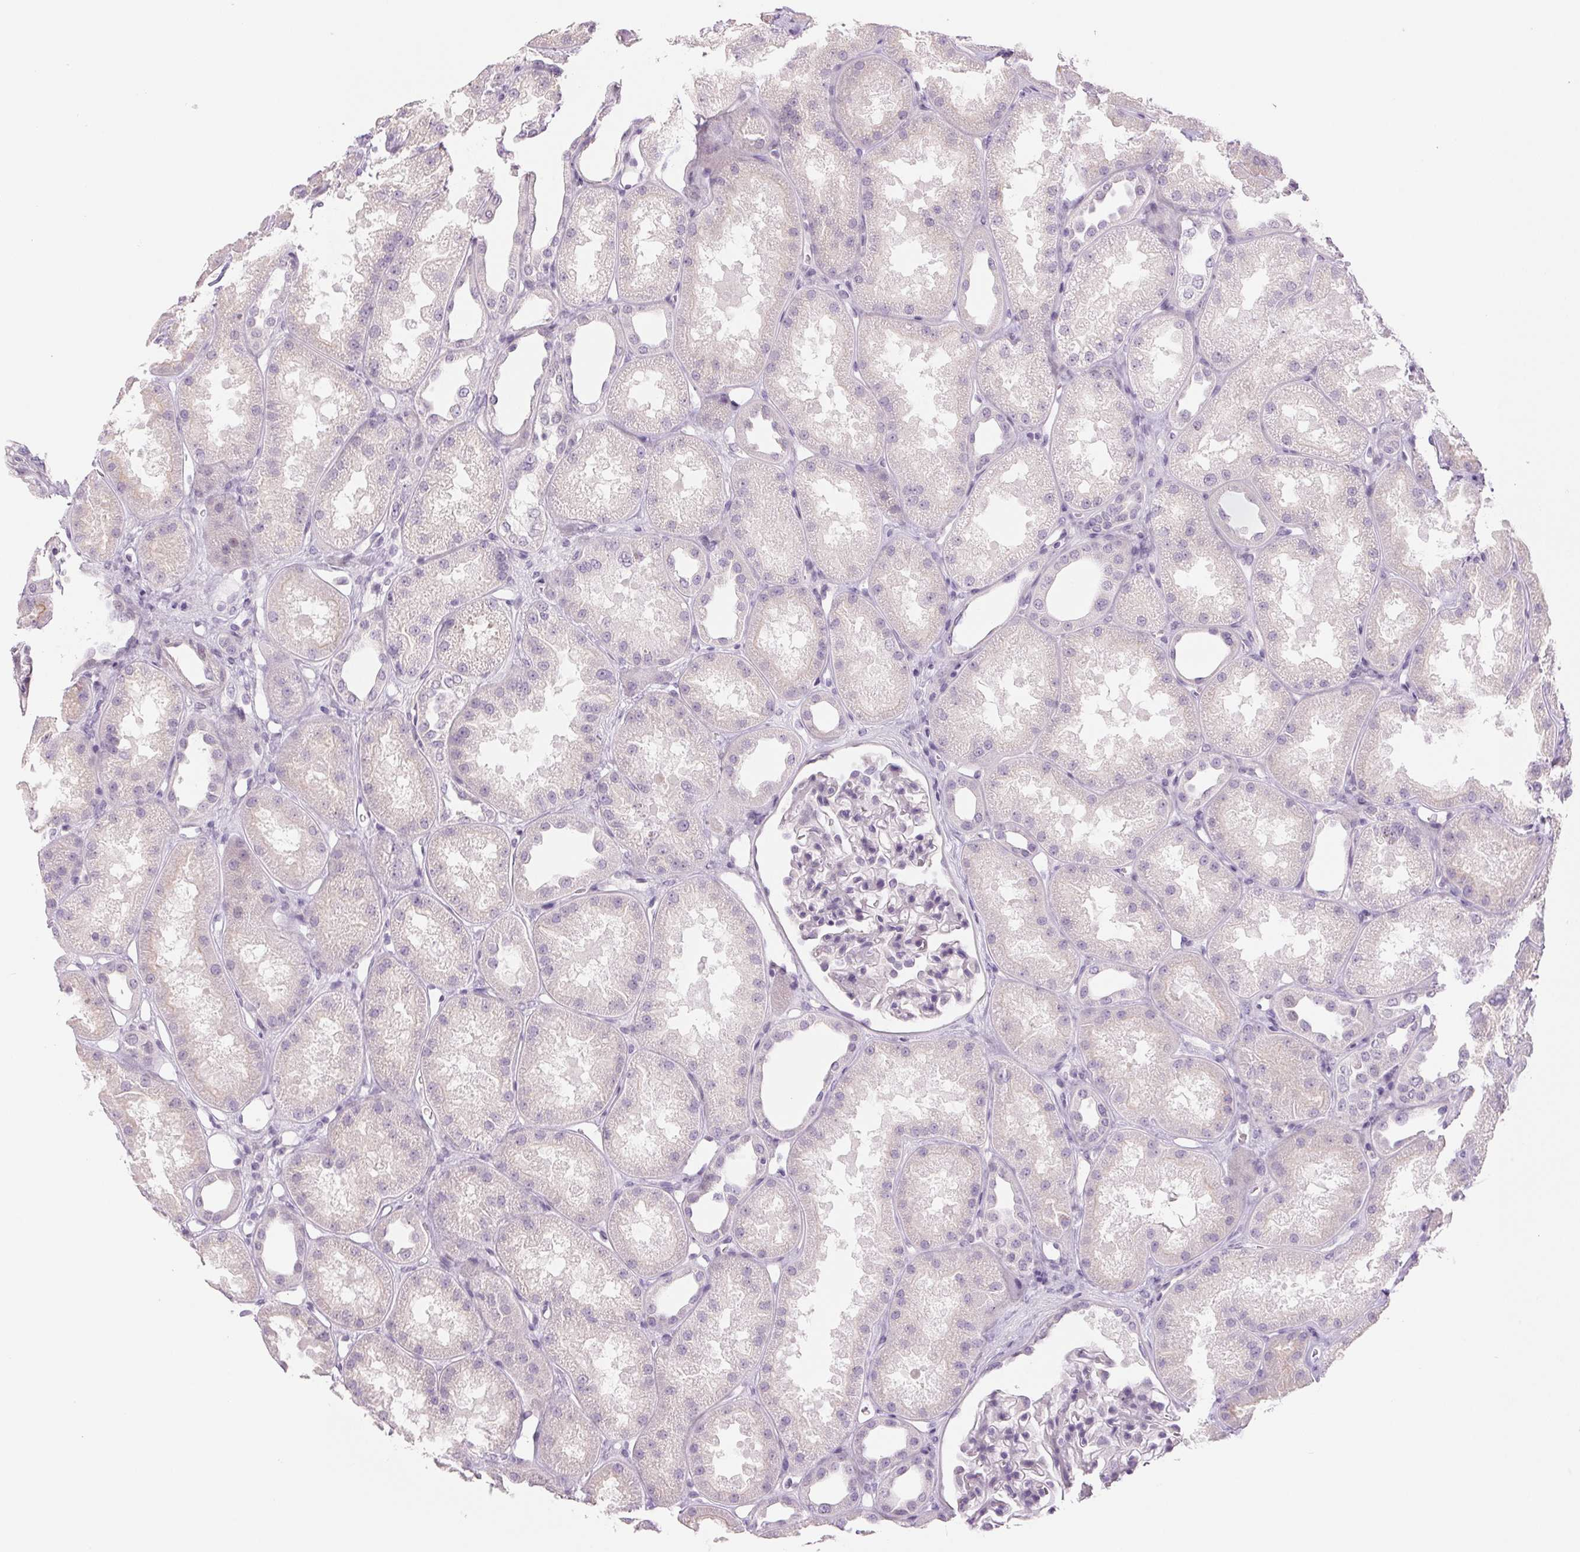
{"staining": {"intensity": "negative", "quantity": "none", "location": "none"}, "tissue": "kidney", "cell_type": "Cells in glomeruli", "image_type": "normal", "snomed": [{"axis": "morphology", "description": "Normal tissue, NOS"}, {"axis": "topography", "description": "Kidney"}], "caption": "Cells in glomeruli show no significant positivity in benign kidney. (DAB (3,3'-diaminobenzidine) immunohistochemistry (IHC) visualized using brightfield microscopy, high magnification).", "gene": "CCDC168", "patient": {"sex": "male", "age": 61}}